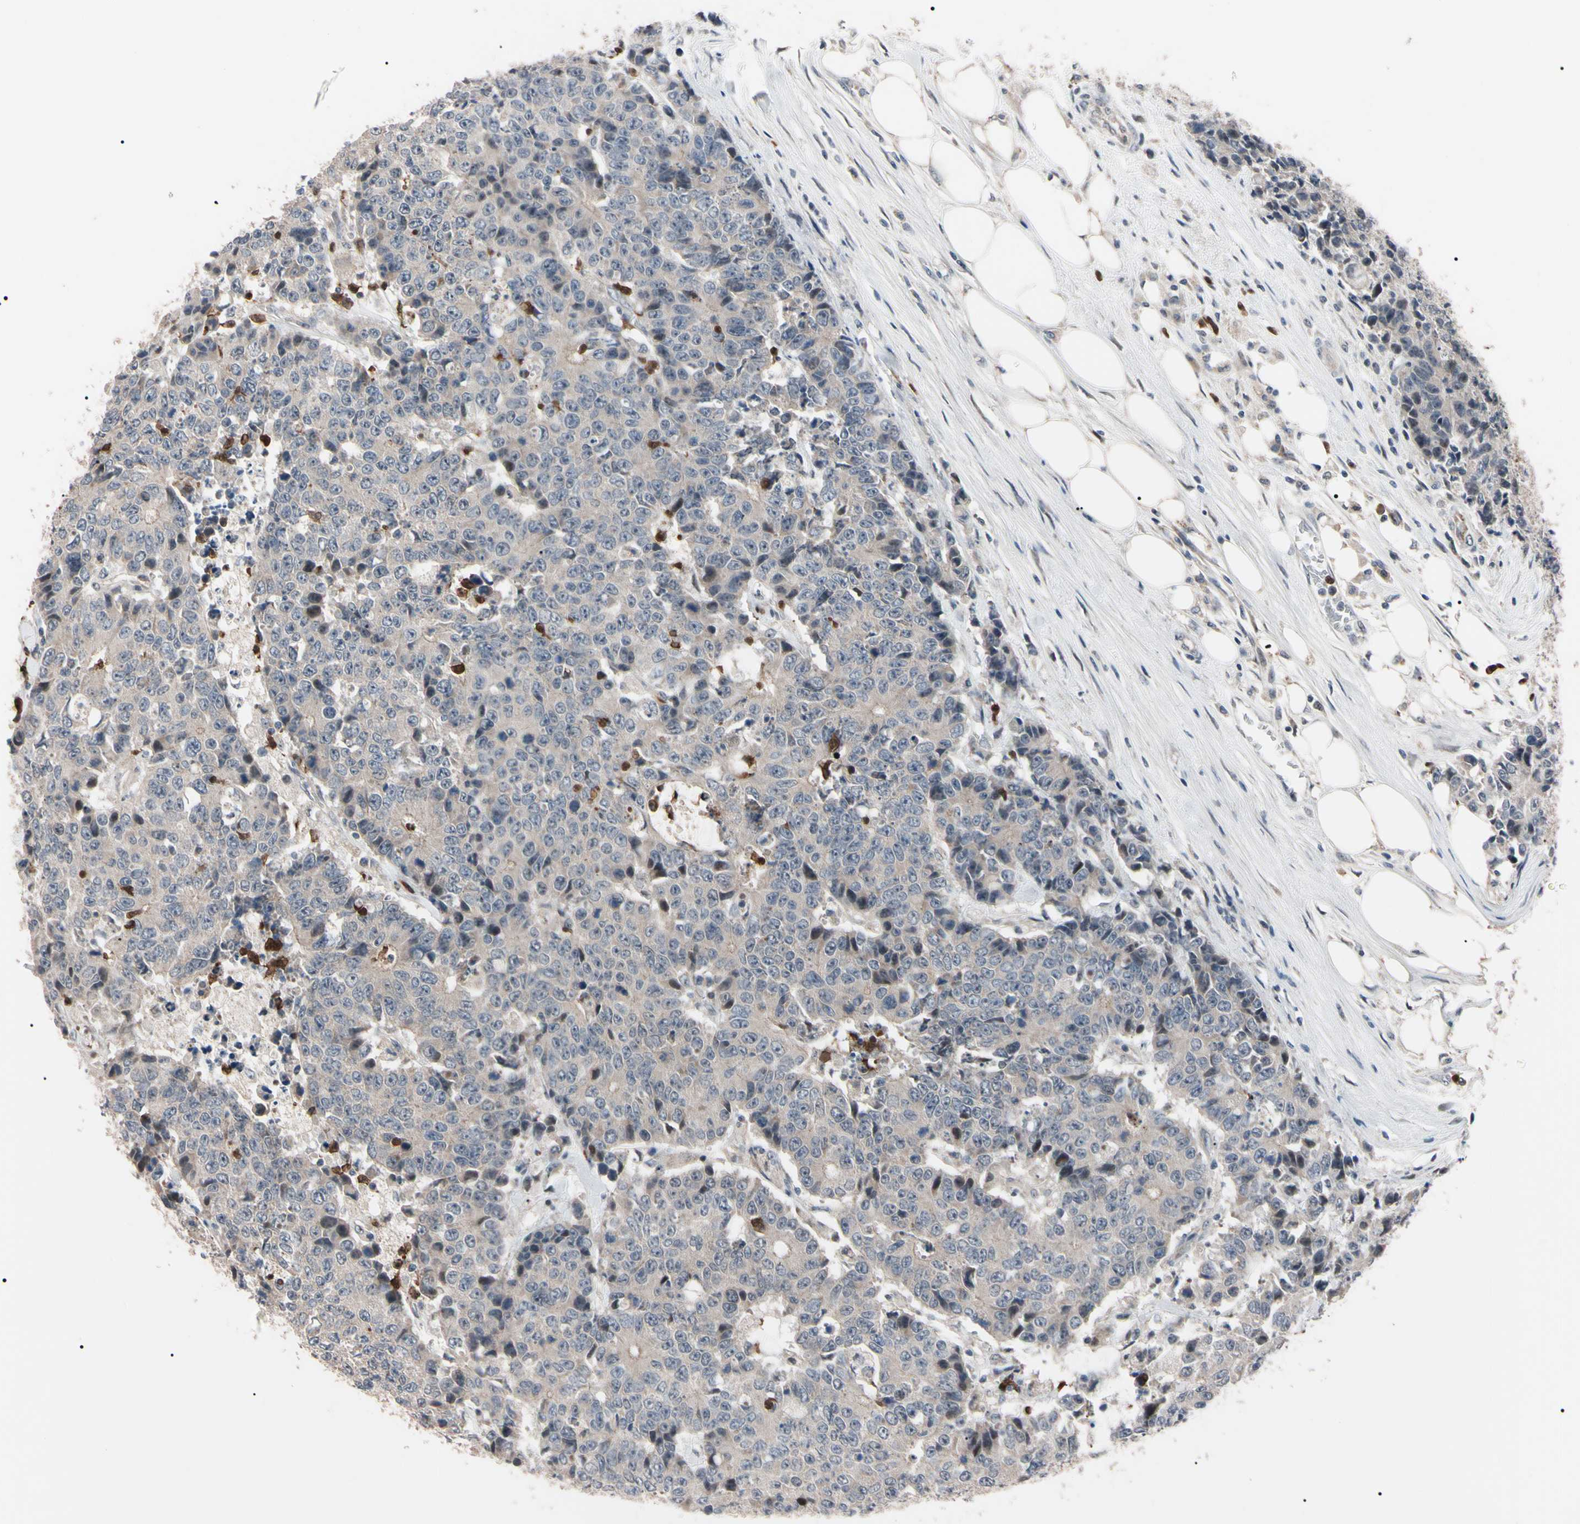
{"staining": {"intensity": "weak", "quantity": ">75%", "location": "cytoplasmic/membranous"}, "tissue": "colorectal cancer", "cell_type": "Tumor cells", "image_type": "cancer", "snomed": [{"axis": "morphology", "description": "Adenocarcinoma, NOS"}, {"axis": "topography", "description": "Colon"}], "caption": "This image shows colorectal cancer (adenocarcinoma) stained with immunohistochemistry to label a protein in brown. The cytoplasmic/membranous of tumor cells show weak positivity for the protein. Nuclei are counter-stained blue.", "gene": "TRAF5", "patient": {"sex": "female", "age": 86}}